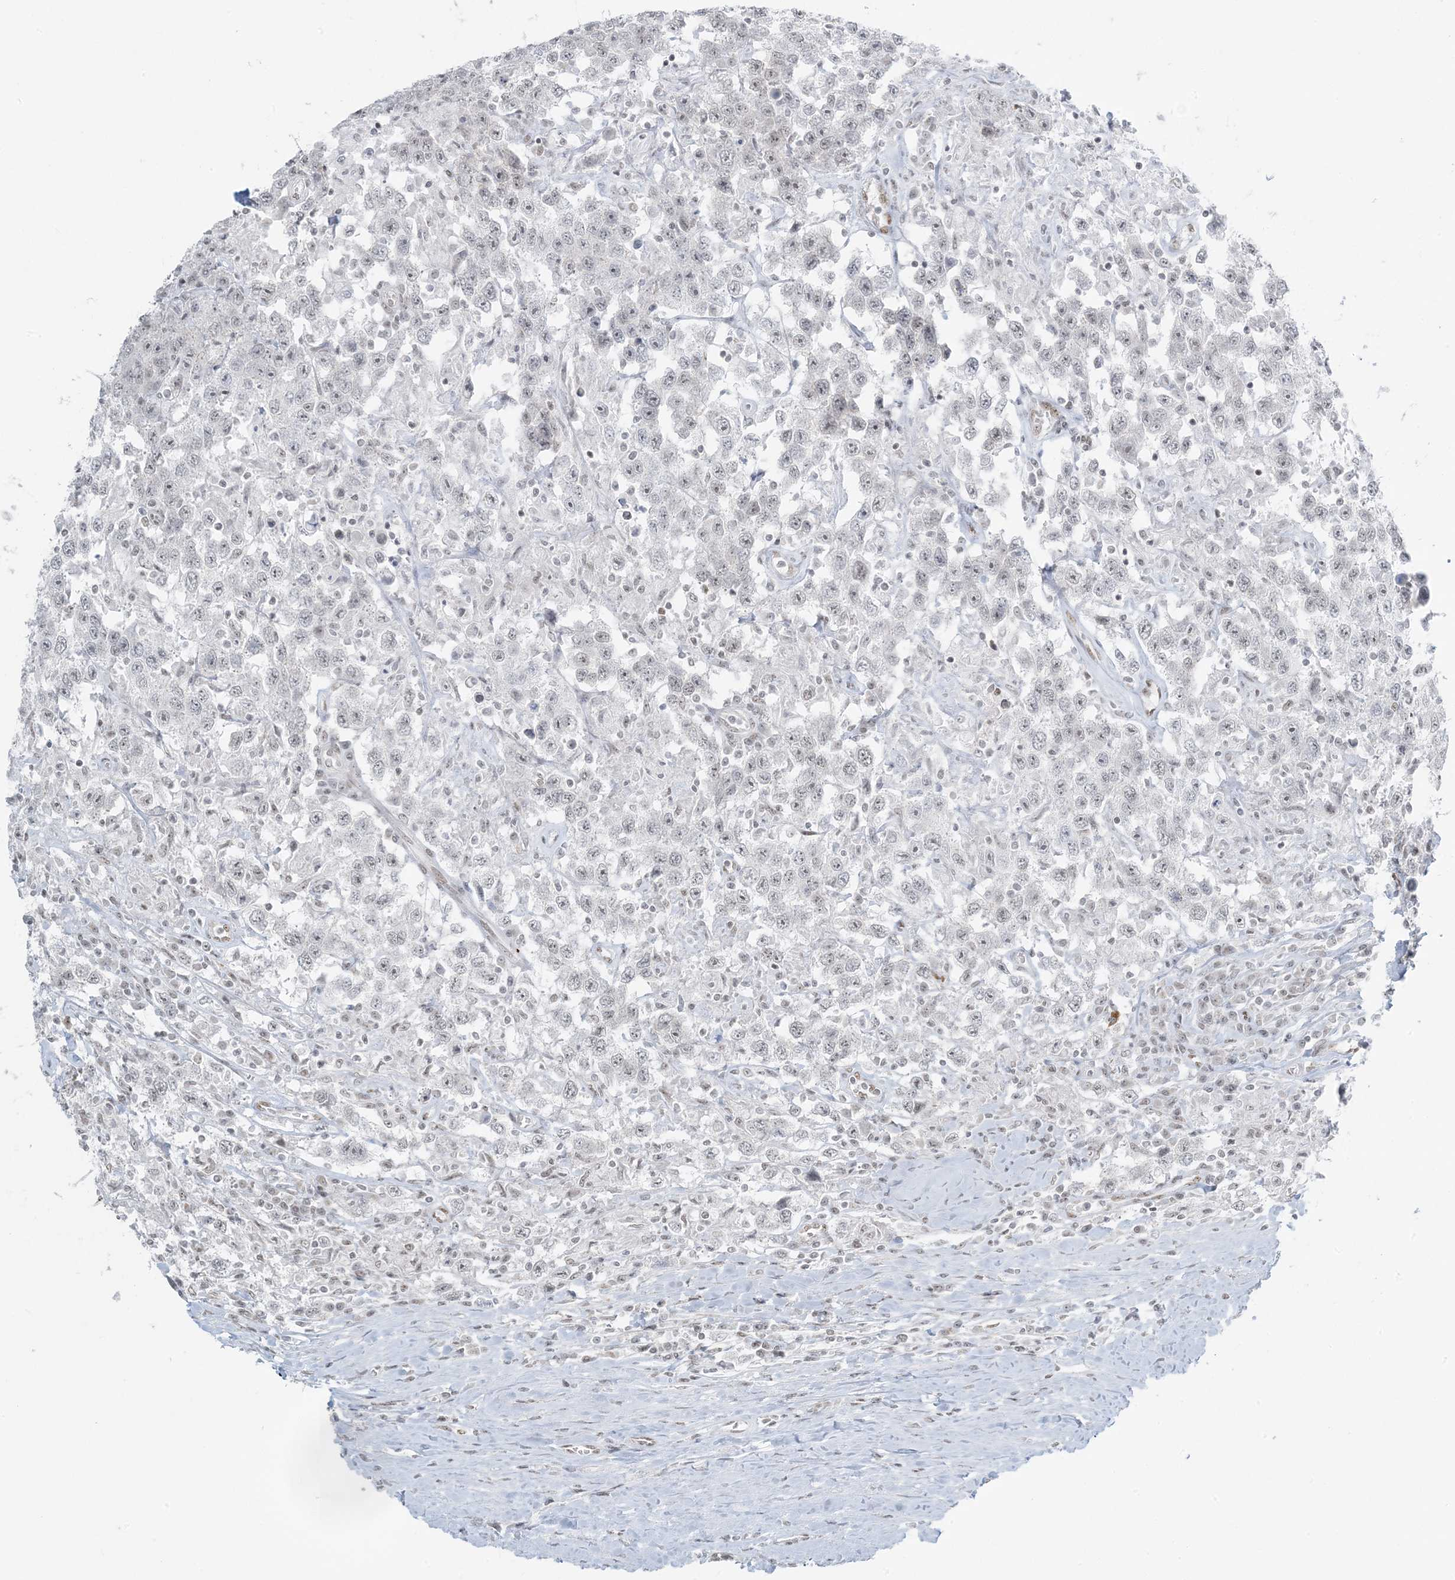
{"staining": {"intensity": "negative", "quantity": "none", "location": "none"}, "tissue": "testis cancer", "cell_type": "Tumor cells", "image_type": "cancer", "snomed": [{"axis": "morphology", "description": "Seminoma, NOS"}, {"axis": "topography", "description": "Testis"}], "caption": "A high-resolution micrograph shows immunohistochemistry staining of testis seminoma, which reveals no significant positivity in tumor cells. Nuclei are stained in blue.", "gene": "ZNF787", "patient": {"sex": "male", "age": 41}}